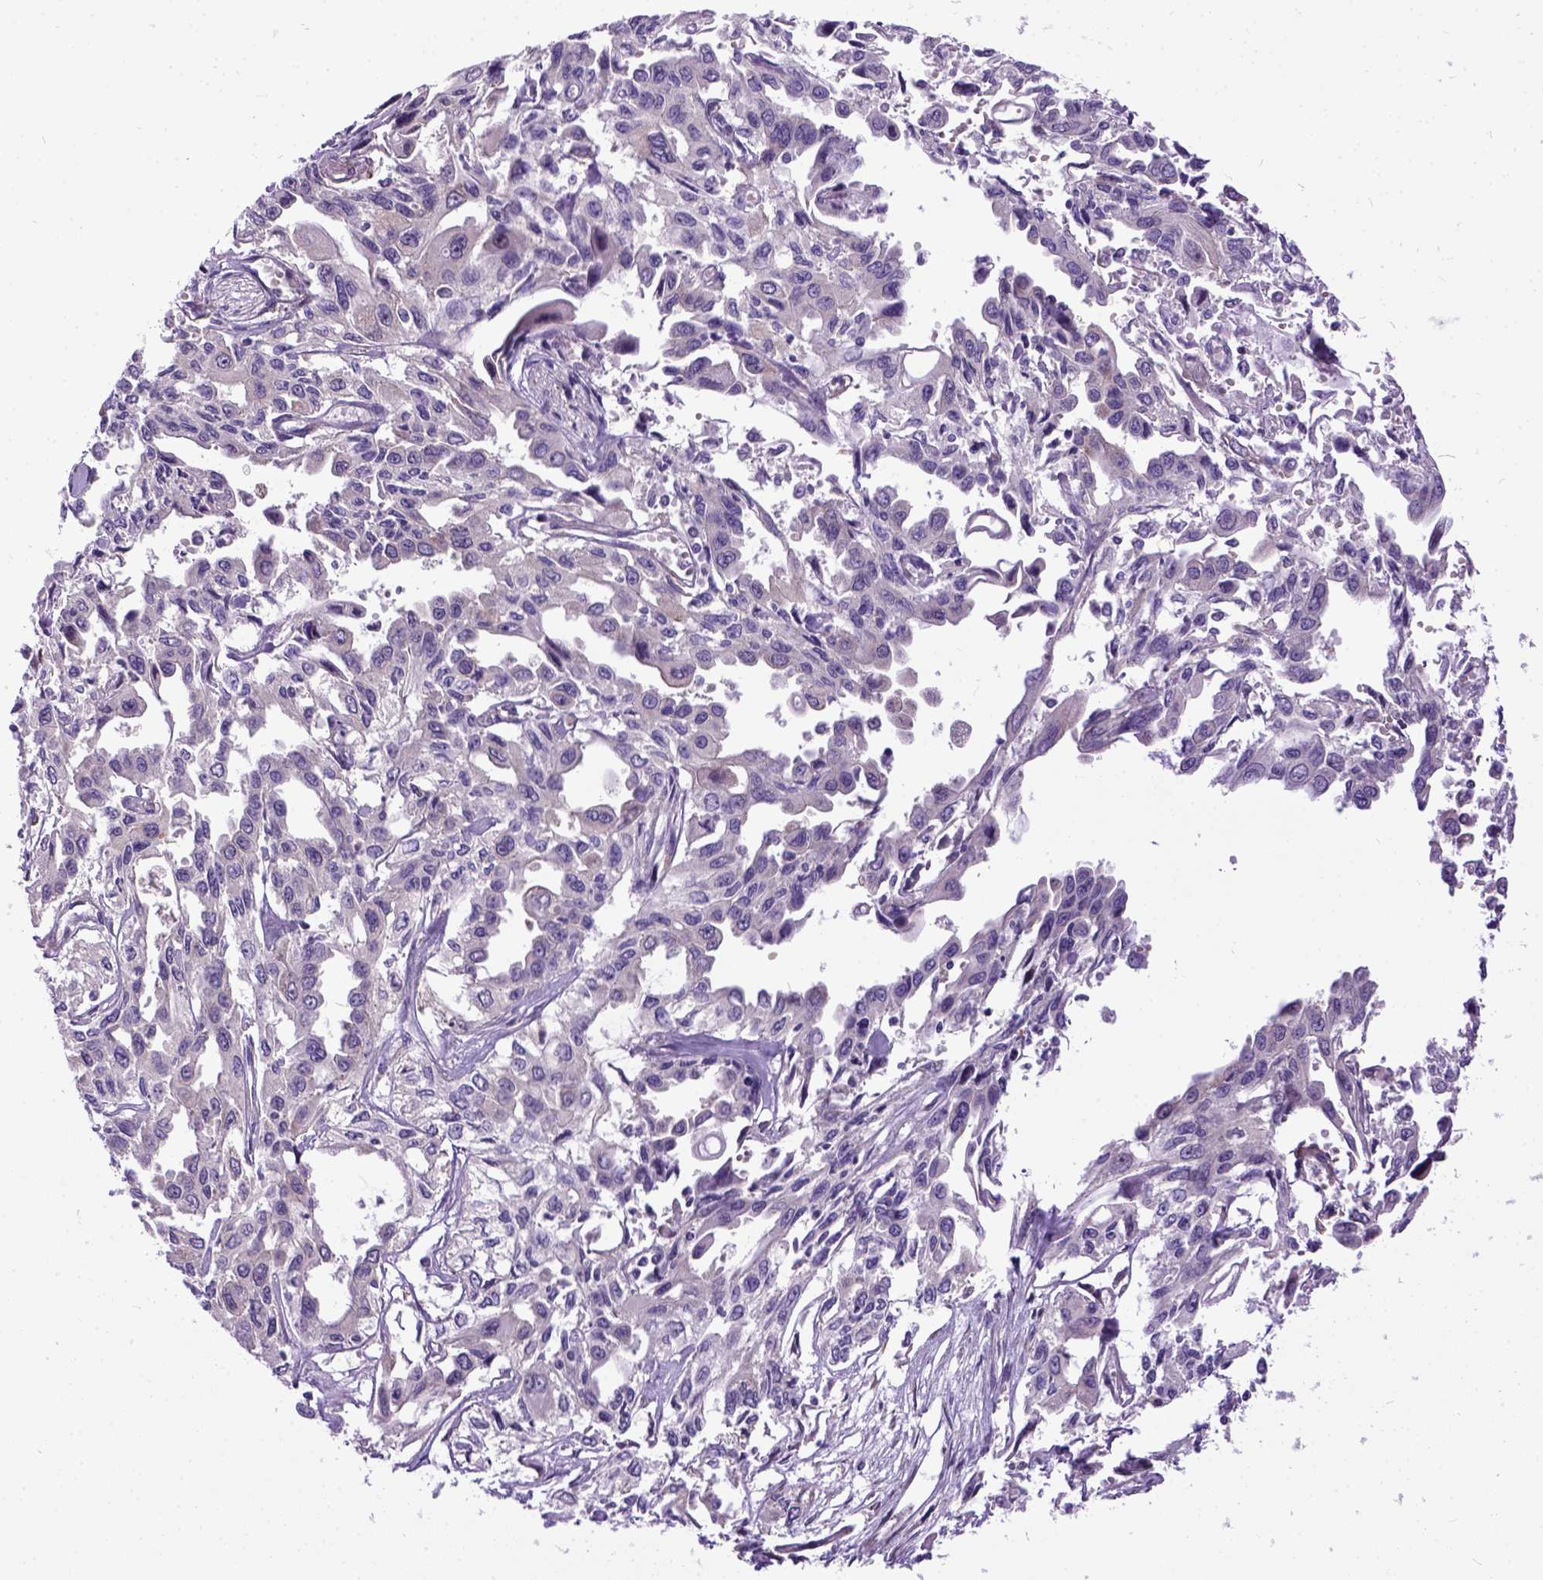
{"staining": {"intensity": "negative", "quantity": "none", "location": "none"}, "tissue": "pancreatic cancer", "cell_type": "Tumor cells", "image_type": "cancer", "snomed": [{"axis": "morphology", "description": "Adenocarcinoma, NOS"}, {"axis": "topography", "description": "Pancreas"}], "caption": "Immunohistochemical staining of adenocarcinoma (pancreatic) reveals no significant positivity in tumor cells. (IHC, brightfield microscopy, high magnification).", "gene": "NEK5", "patient": {"sex": "female", "age": 55}}